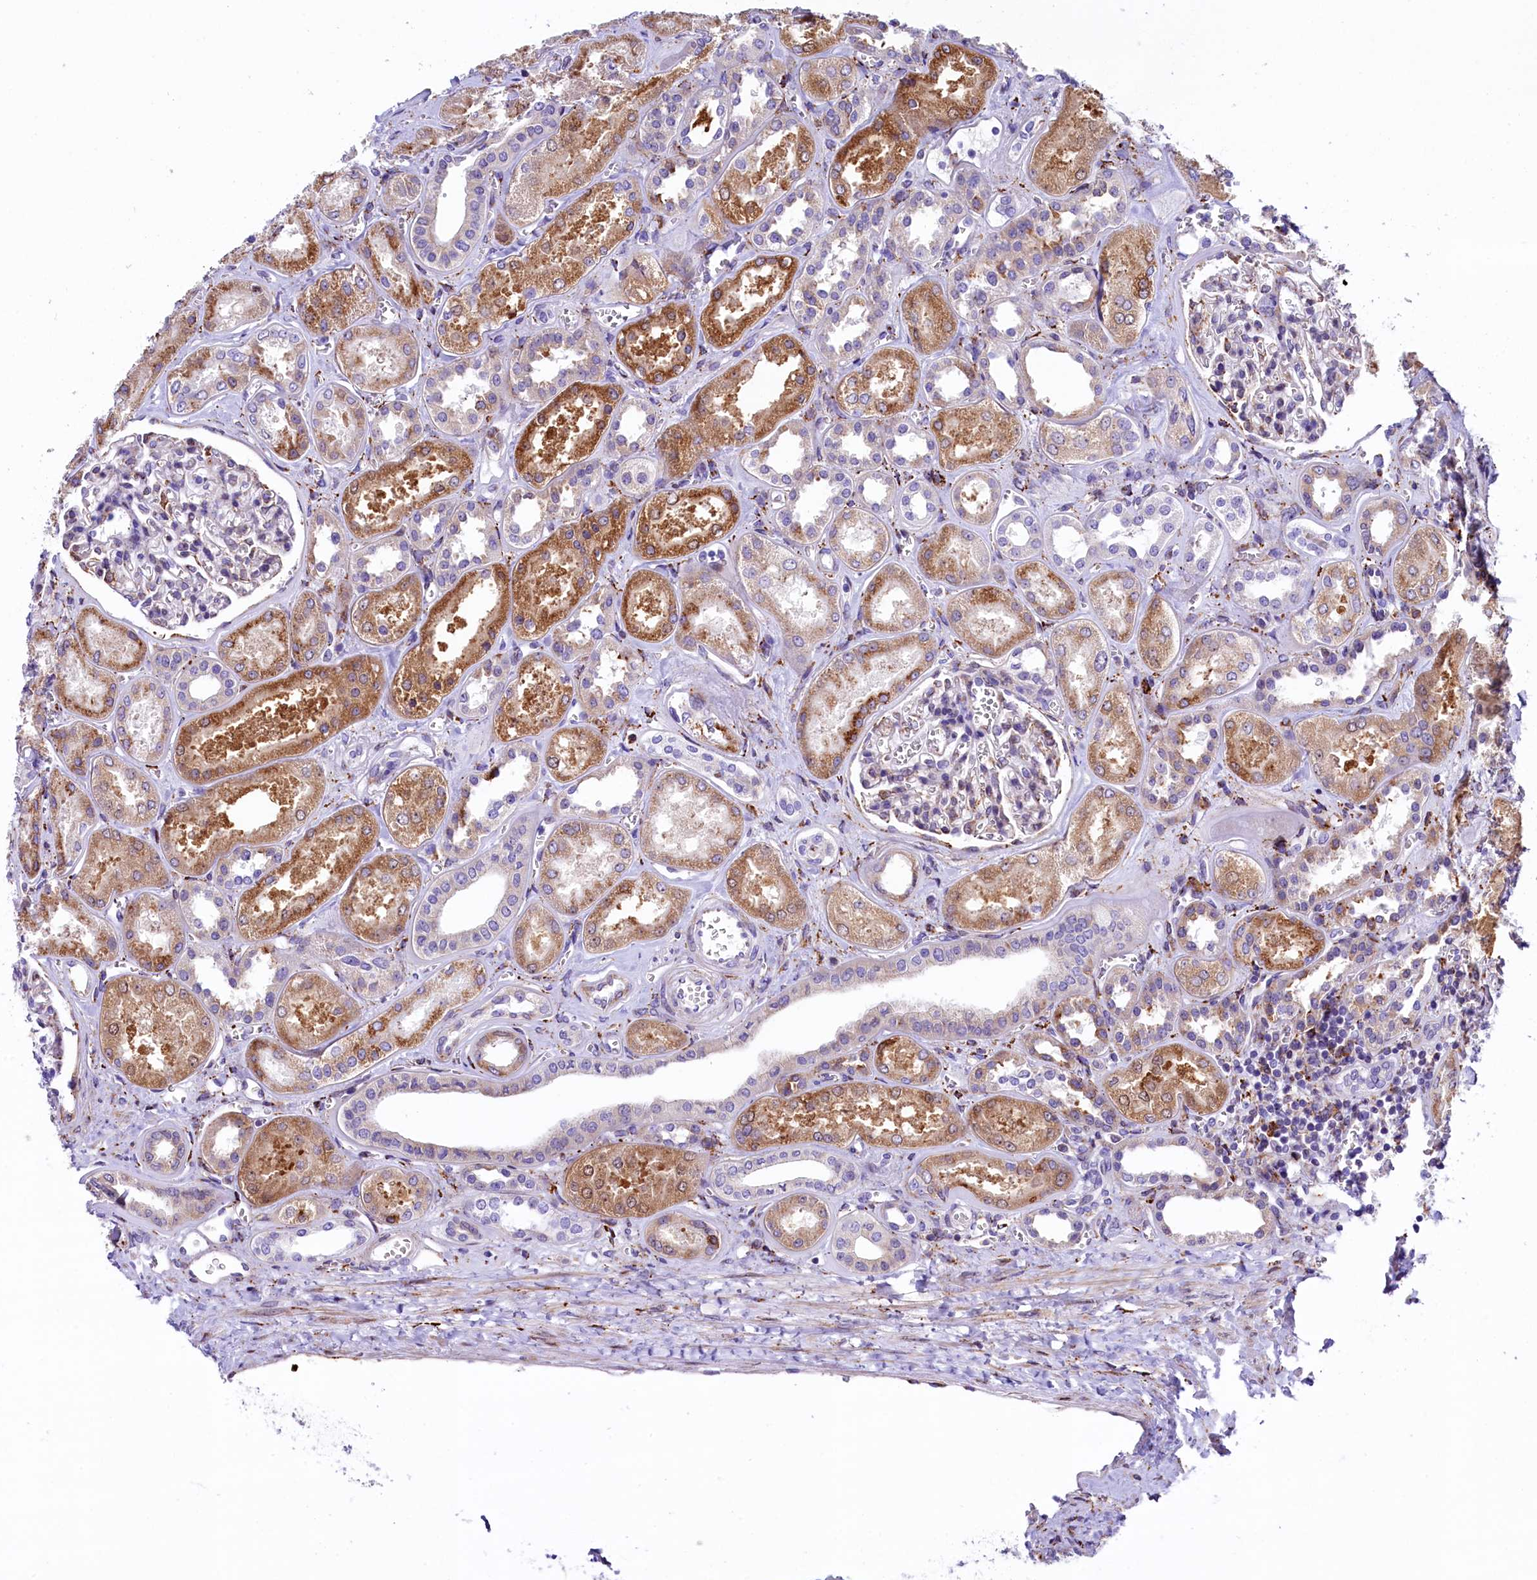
{"staining": {"intensity": "moderate", "quantity": "<25%", "location": "cytoplasmic/membranous"}, "tissue": "kidney", "cell_type": "Cells in glomeruli", "image_type": "normal", "snomed": [{"axis": "morphology", "description": "Normal tissue, NOS"}, {"axis": "morphology", "description": "Adenocarcinoma, NOS"}, {"axis": "topography", "description": "Kidney"}], "caption": "This is a micrograph of immunohistochemistry (IHC) staining of unremarkable kidney, which shows moderate staining in the cytoplasmic/membranous of cells in glomeruli.", "gene": "CMTR2", "patient": {"sex": "female", "age": 68}}